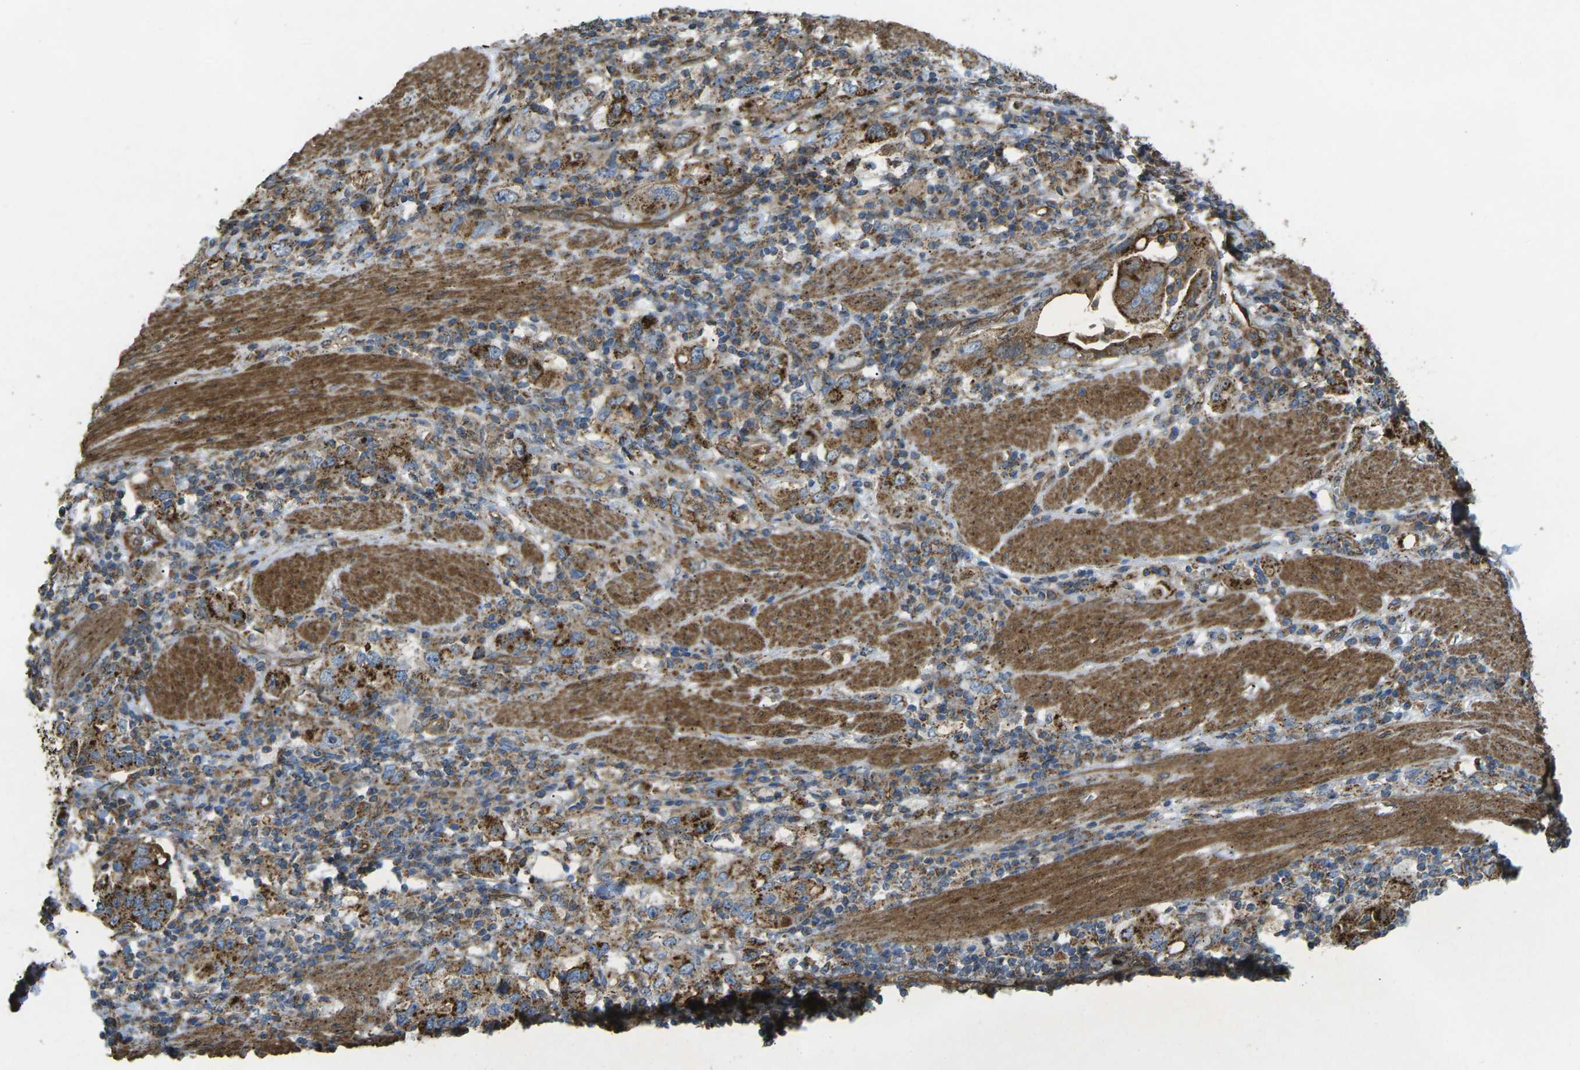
{"staining": {"intensity": "moderate", "quantity": ">75%", "location": "cytoplasmic/membranous"}, "tissue": "stomach cancer", "cell_type": "Tumor cells", "image_type": "cancer", "snomed": [{"axis": "morphology", "description": "Adenocarcinoma, NOS"}, {"axis": "topography", "description": "Stomach, upper"}], "caption": "Stomach cancer was stained to show a protein in brown. There is medium levels of moderate cytoplasmic/membranous positivity in about >75% of tumor cells. (brown staining indicates protein expression, while blue staining denotes nuclei).", "gene": "CHMP3", "patient": {"sex": "male", "age": 62}}